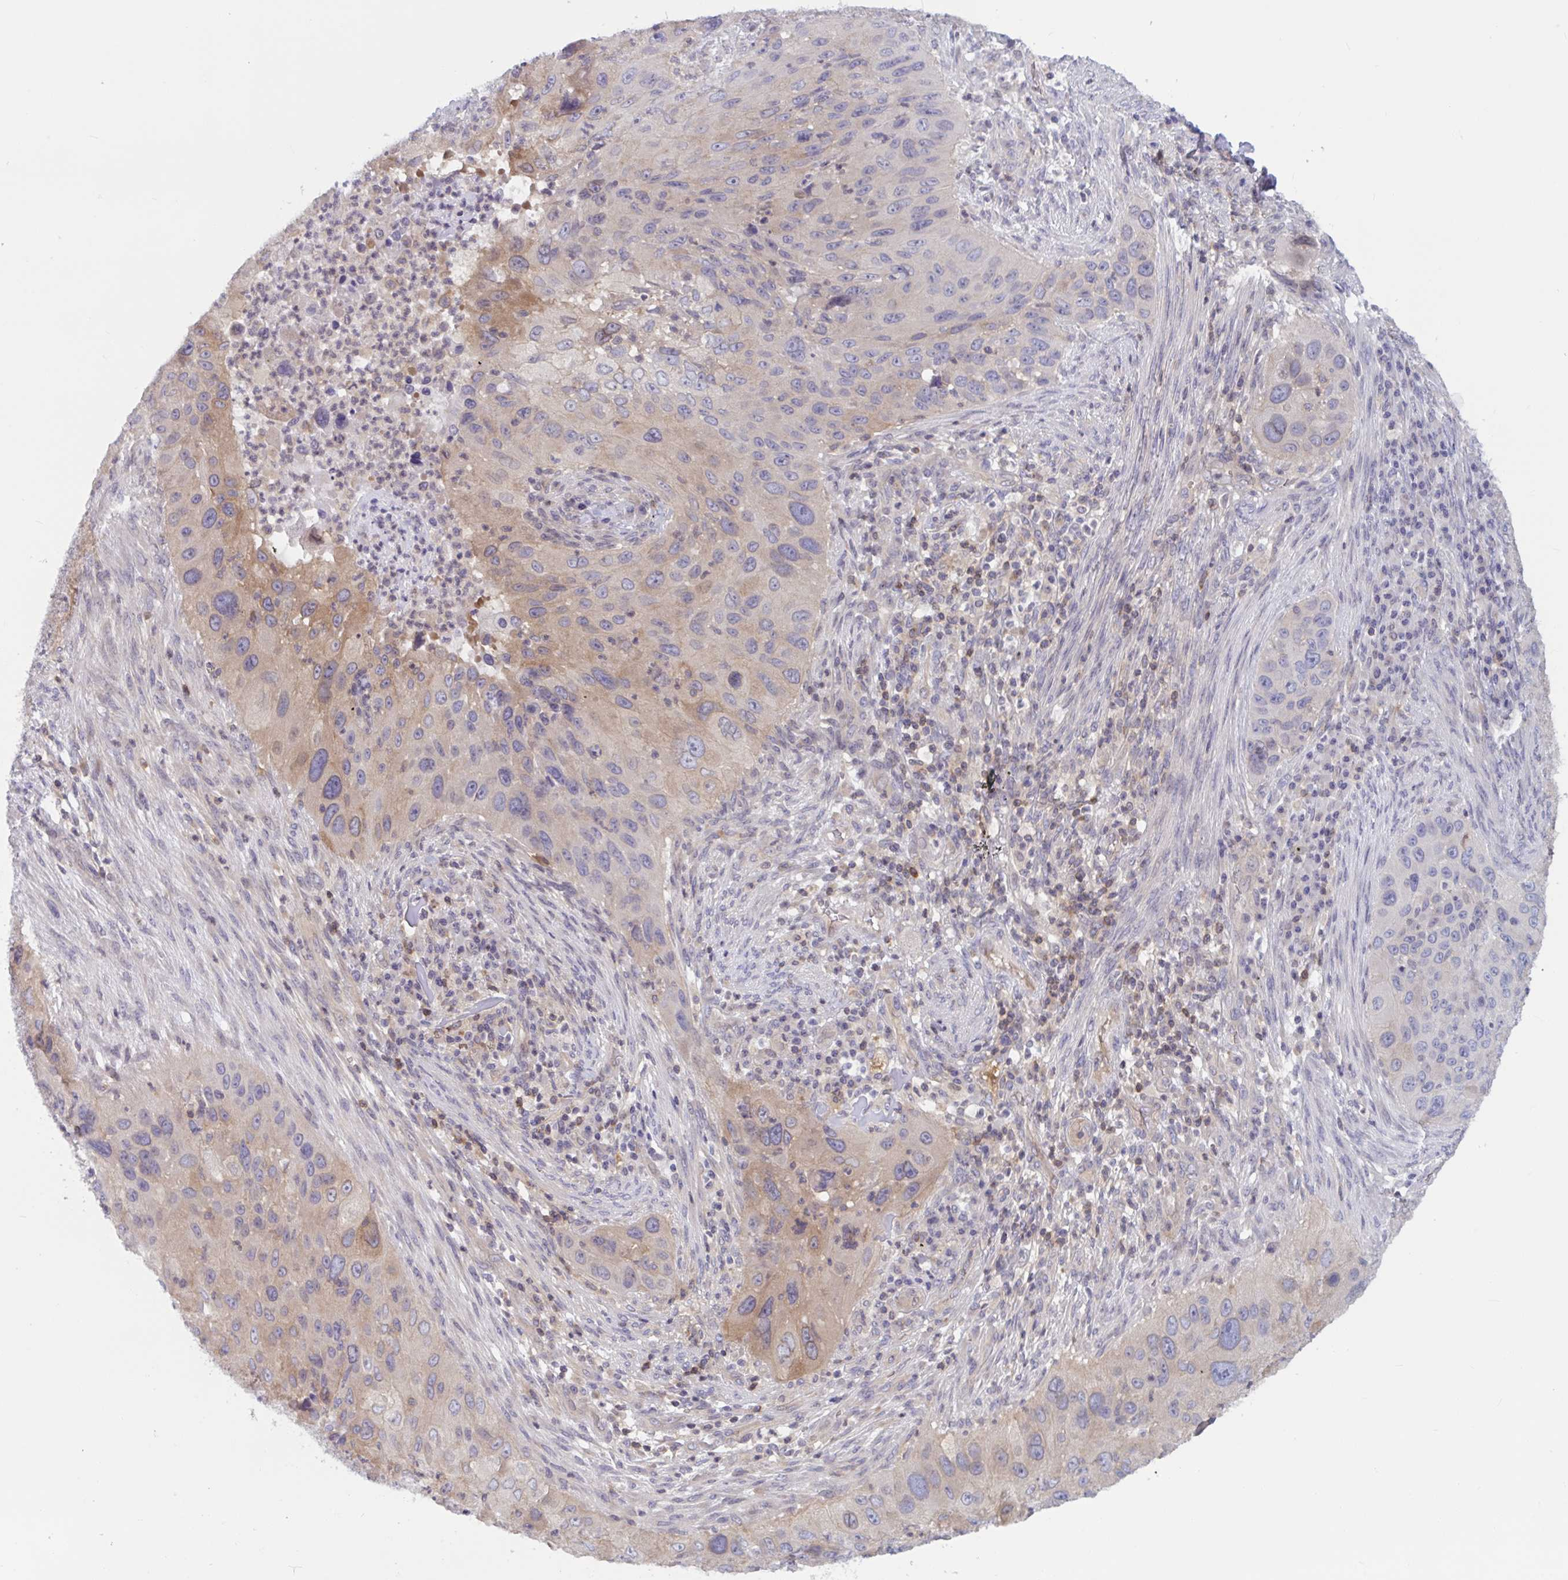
{"staining": {"intensity": "weak", "quantity": "<25%", "location": "cytoplasmic/membranous"}, "tissue": "lung cancer", "cell_type": "Tumor cells", "image_type": "cancer", "snomed": [{"axis": "morphology", "description": "Squamous cell carcinoma, NOS"}, {"axis": "topography", "description": "Lung"}], "caption": "Tumor cells are negative for protein expression in human lung cancer.", "gene": "TANK", "patient": {"sex": "male", "age": 63}}